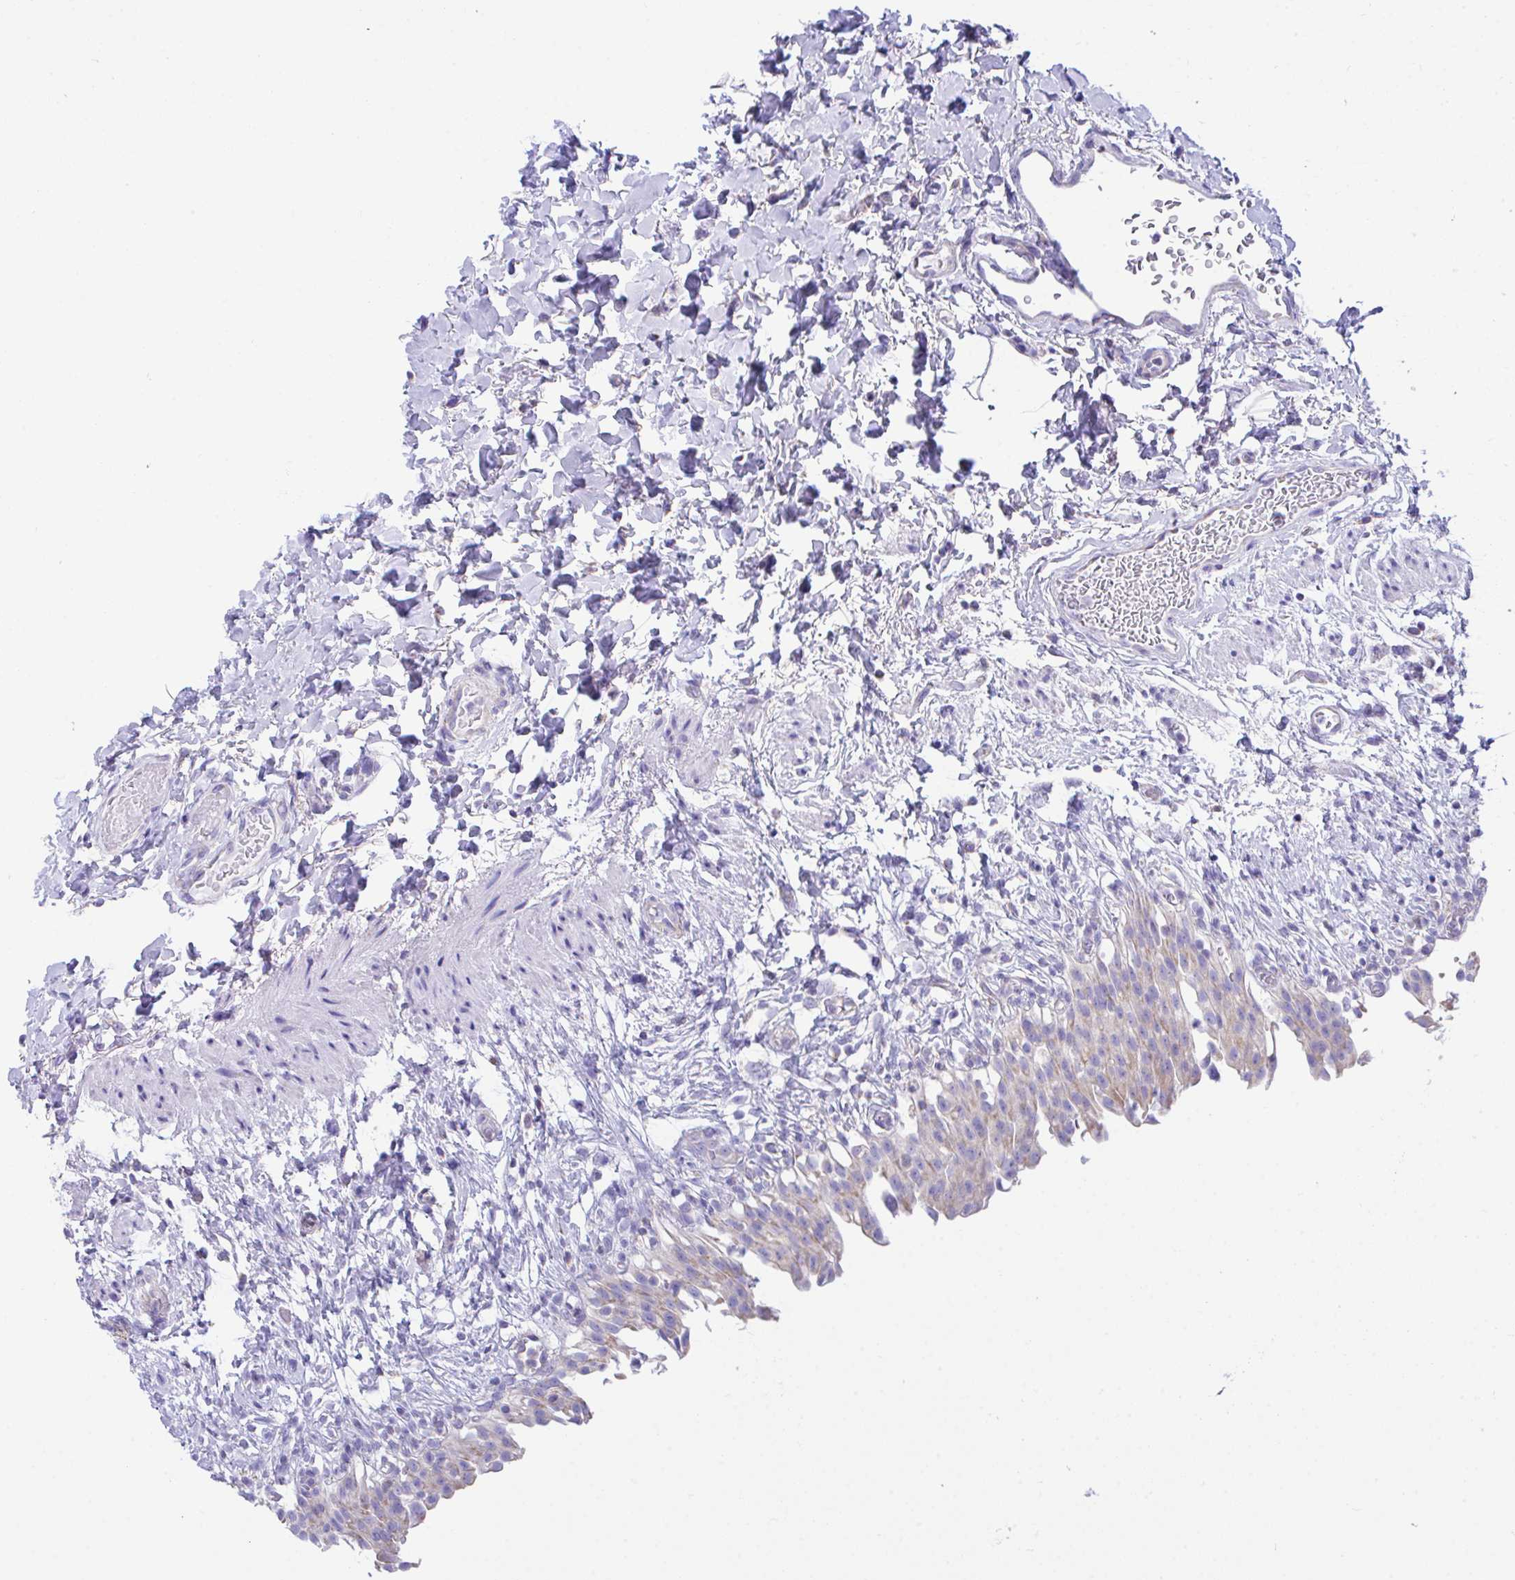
{"staining": {"intensity": "weak", "quantity": "<25%", "location": "cytoplasmic/membranous"}, "tissue": "urinary bladder", "cell_type": "Urothelial cells", "image_type": "normal", "snomed": [{"axis": "morphology", "description": "Normal tissue, NOS"}, {"axis": "topography", "description": "Urinary bladder"}, {"axis": "topography", "description": "Peripheral nerve tissue"}], "caption": "Immunohistochemical staining of normal urinary bladder displays no significant staining in urothelial cells.", "gene": "NLRP8", "patient": {"sex": "female", "age": 60}}